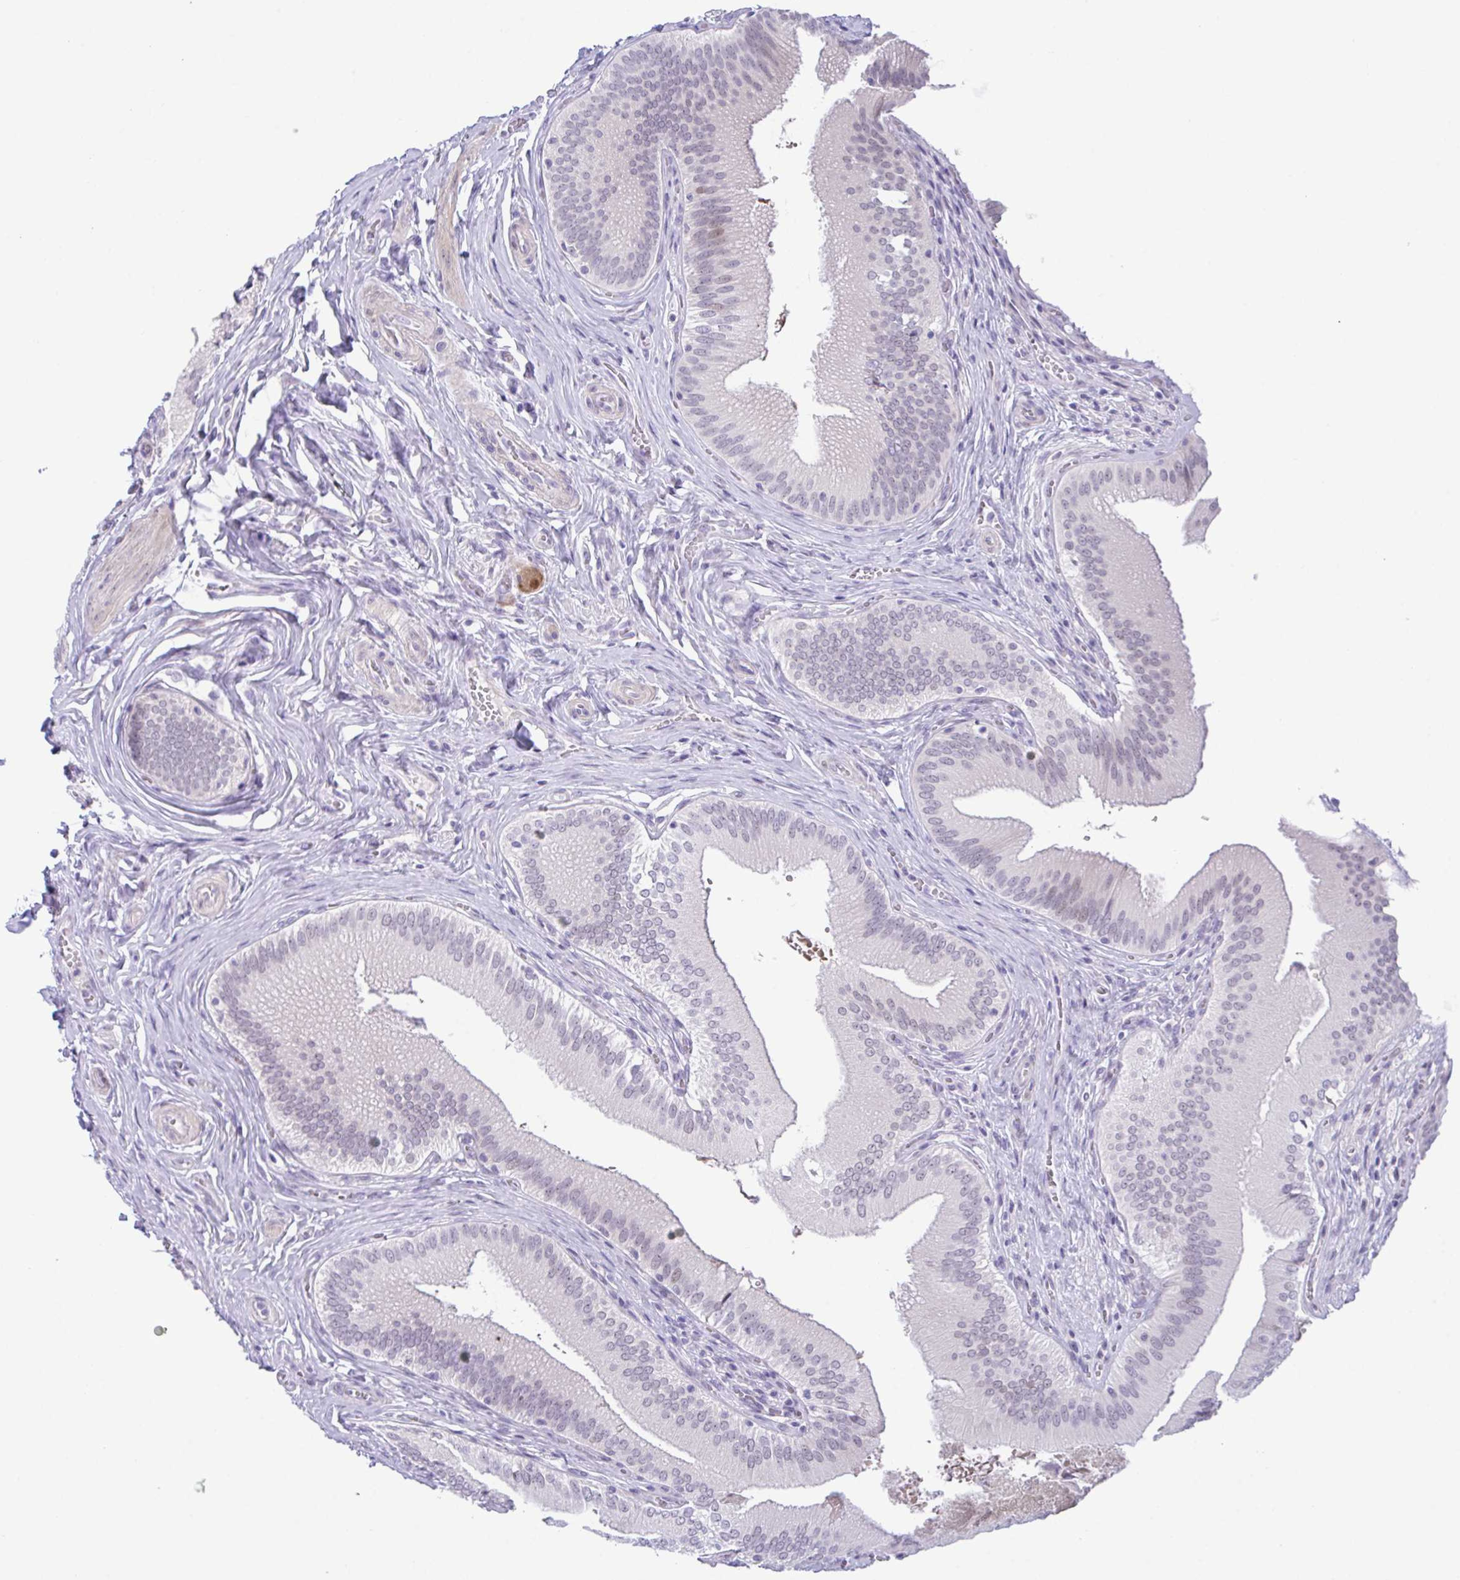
{"staining": {"intensity": "moderate", "quantity": "<25%", "location": "nuclear"}, "tissue": "gallbladder", "cell_type": "Glandular cells", "image_type": "normal", "snomed": [{"axis": "morphology", "description": "Normal tissue, NOS"}, {"axis": "topography", "description": "Gallbladder"}], "caption": "Glandular cells exhibit low levels of moderate nuclear staining in about <25% of cells in unremarkable gallbladder.", "gene": "USP35", "patient": {"sex": "male", "age": 17}}